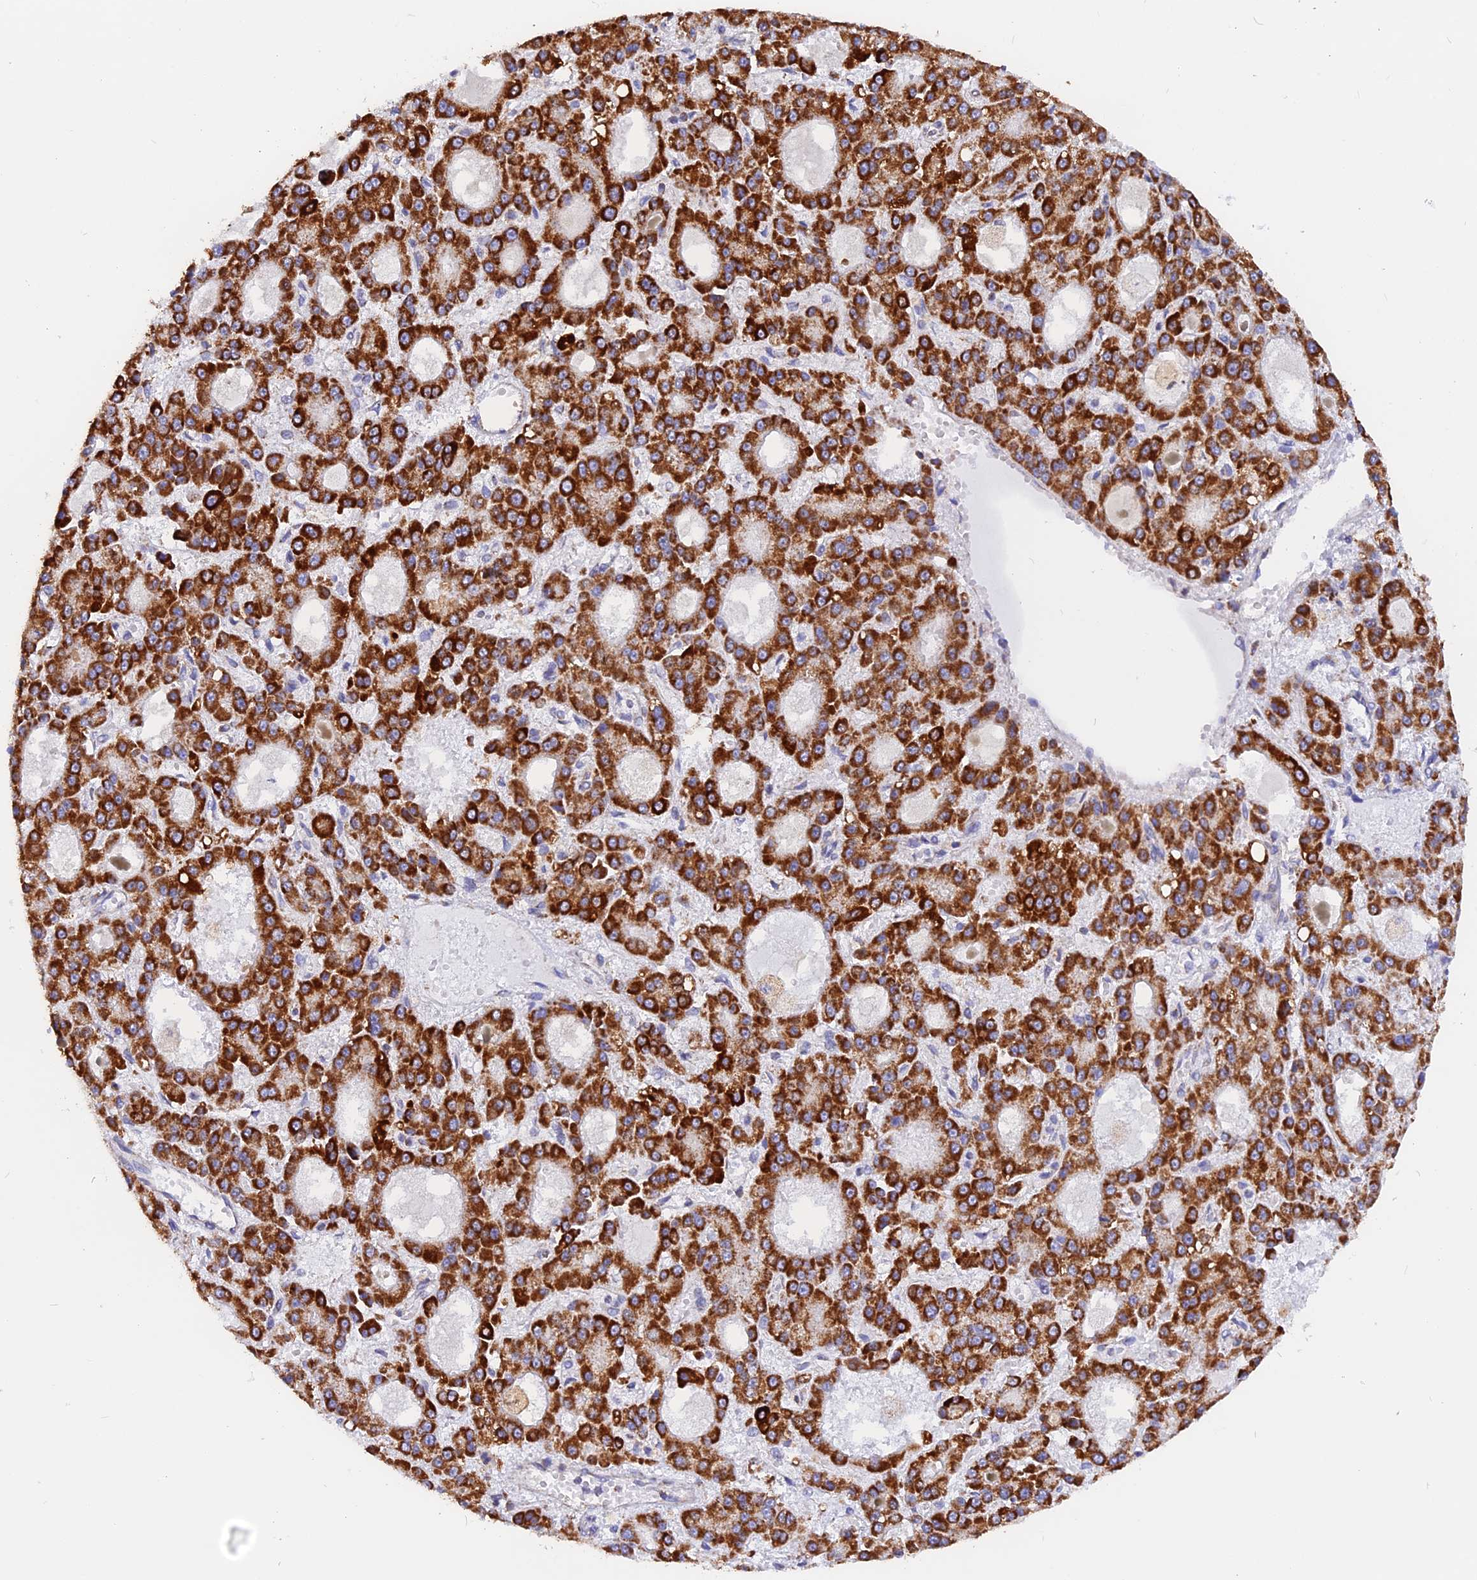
{"staining": {"intensity": "strong", "quantity": ">75%", "location": "cytoplasmic/membranous"}, "tissue": "liver cancer", "cell_type": "Tumor cells", "image_type": "cancer", "snomed": [{"axis": "morphology", "description": "Carcinoma, Hepatocellular, NOS"}, {"axis": "topography", "description": "Liver"}], "caption": "A high-resolution histopathology image shows immunohistochemistry staining of liver hepatocellular carcinoma, which reveals strong cytoplasmic/membranous positivity in about >75% of tumor cells. (Stains: DAB (3,3'-diaminobenzidine) in brown, nuclei in blue, Microscopy: brightfield microscopy at high magnification).", "gene": "GCDH", "patient": {"sex": "male", "age": 70}}